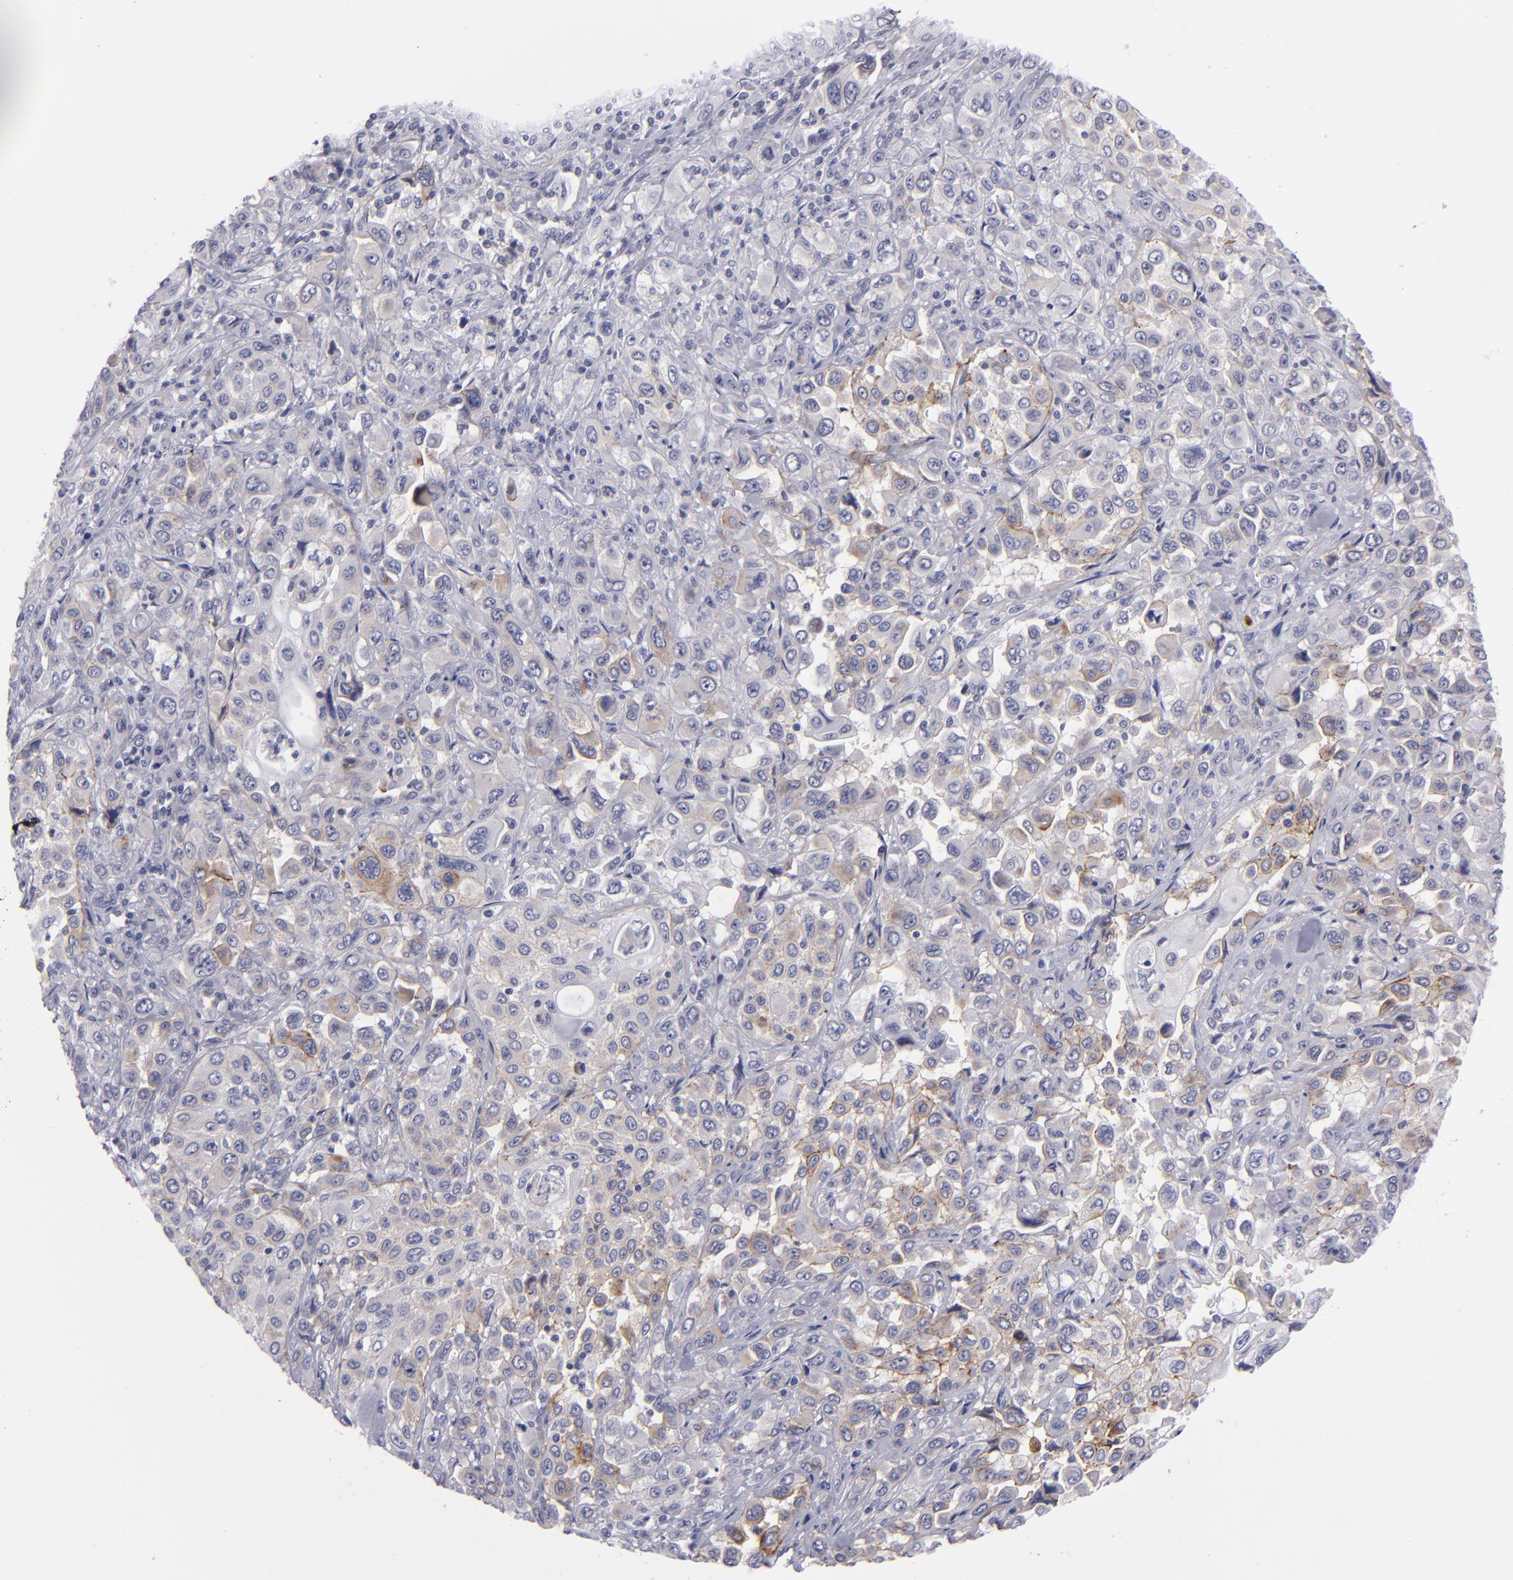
{"staining": {"intensity": "strong", "quantity": "25%-75%", "location": "cytoplasmic/membranous"}, "tissue": "pancreatic cancer", "cell_type": "Tumor cells", "image_type": "cancer", "snomed": [{"axis": "morphology", "description": "Adenocarcinoma, NOS"}, {"axis": "topography", "description": "Pancreas"}], "caption": "This is an image of IHC staining of pancreatic cancer, which shows strong staining in the cytoplasmic/membranous of tumor cells.", "gene": "ITGB4", "patient": {"sex": "male", "age": 70}}